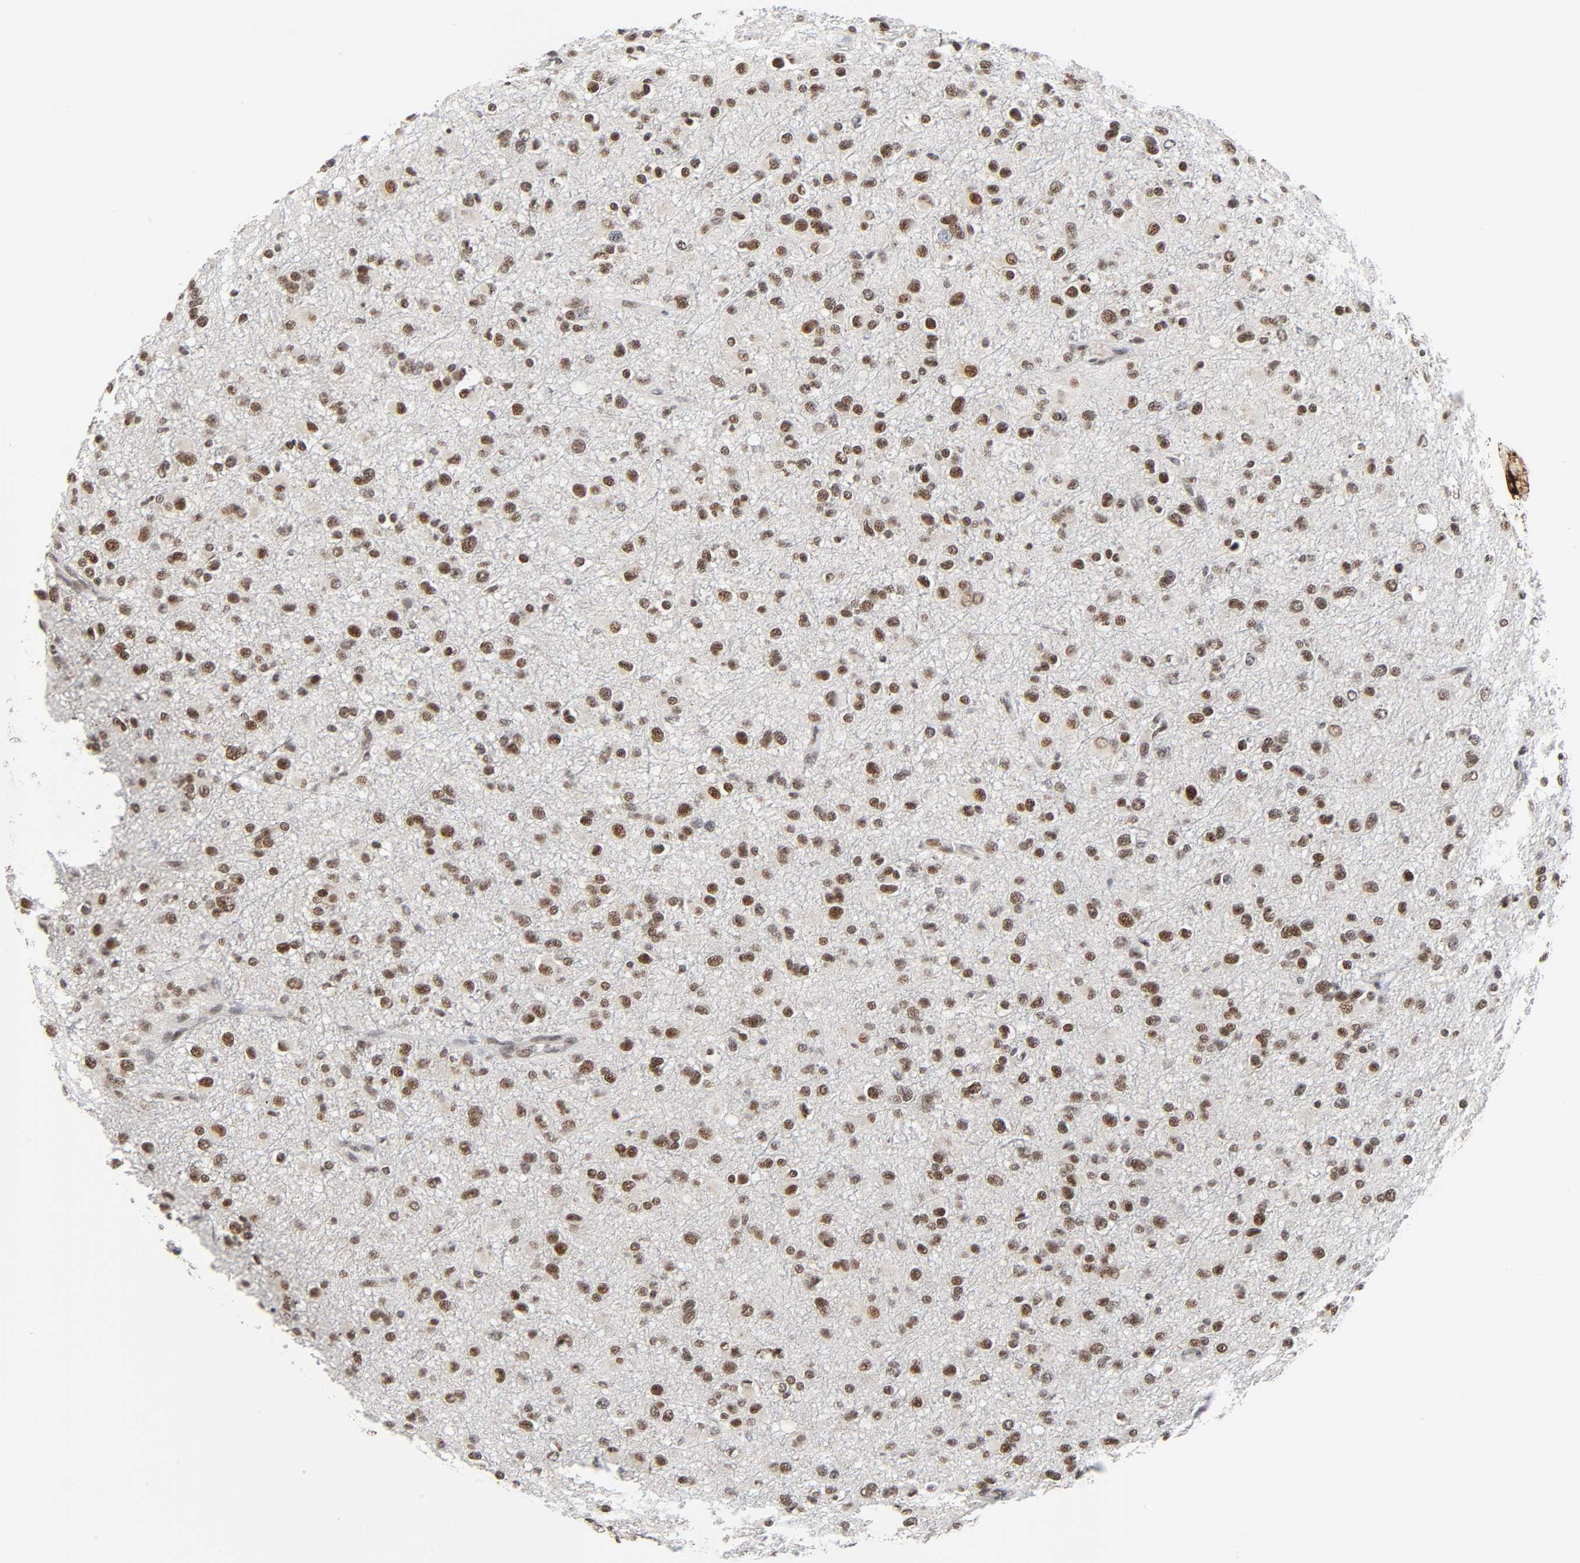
{"staining": {"intensity": "moderate", "quantity": ">75%", "location": "nuclear"}, "tissue": "glioma", "cell_type": "Tumor cells", "image_type": "cancer", "snomed": [{"axis": "morphology", "description": "Glioma, malignant, Low grade"}, {"axis": "topography", "description": "Brain"}], "caption": "This micrograph shows IHC staining of low-grade glioma (malignant), with medium moderate nuclear expression in approximately >75% of tumor cells.", "gene": "KAT2B", "patient": {"sex": "male", "age": 42}}